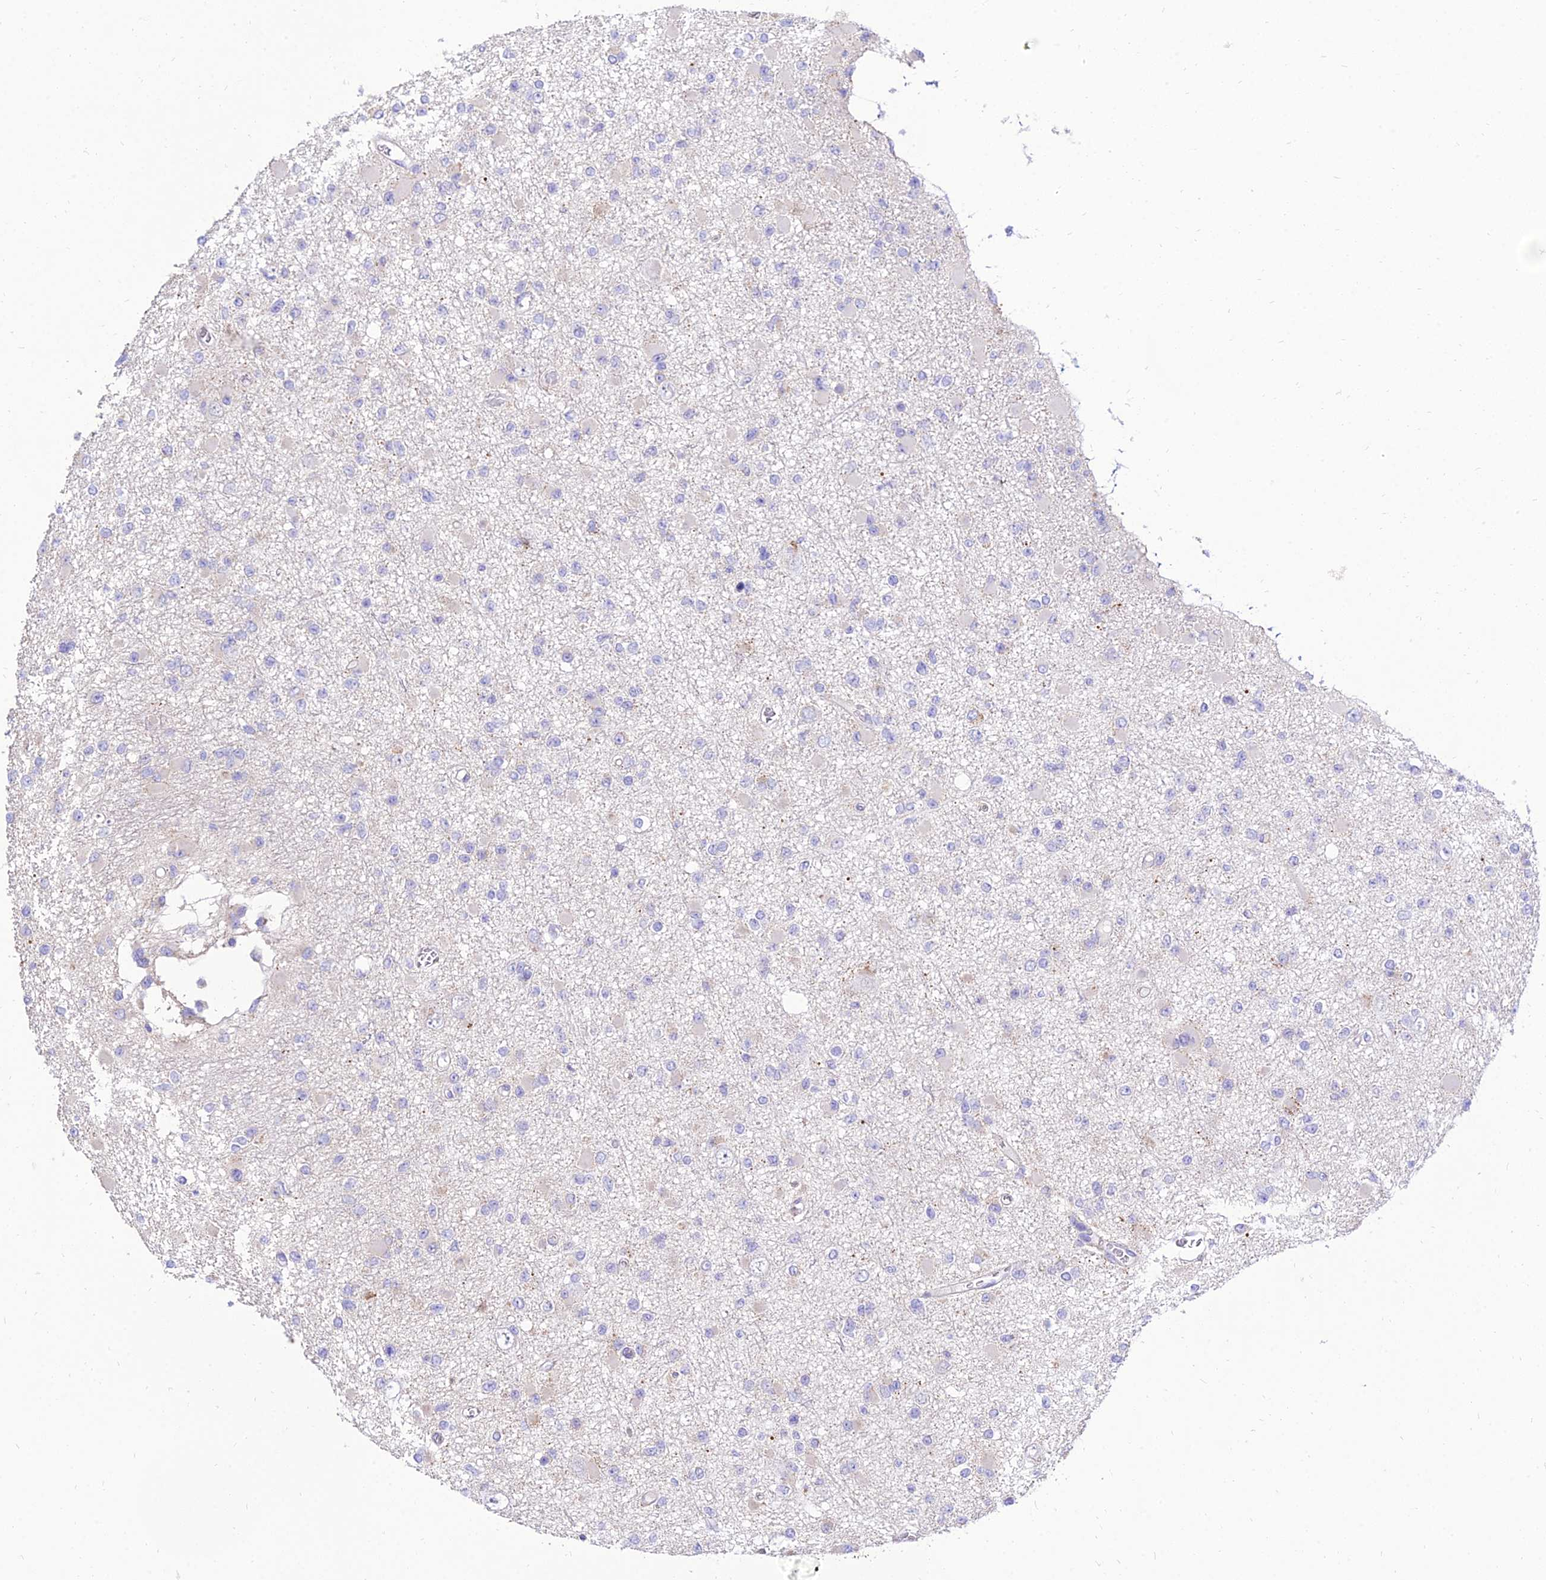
{"staining": {"intensity": "negative", "quantity": "none", "location": "none"}, "tissue": "glioma", "cell_type": "Tumor cells", "image_type": "cancer", "snomed": [{"axis": "morphology", "description": "Glioma, malignant, Low grade"}, {"axis": "topography", "description": "Brain"}], "caption": "Glioma was stained to show a protein in brown. There is no significant expression in tumor cells.", "gene": "PKN3", "patient": {"sex": "female", "age": 22}}